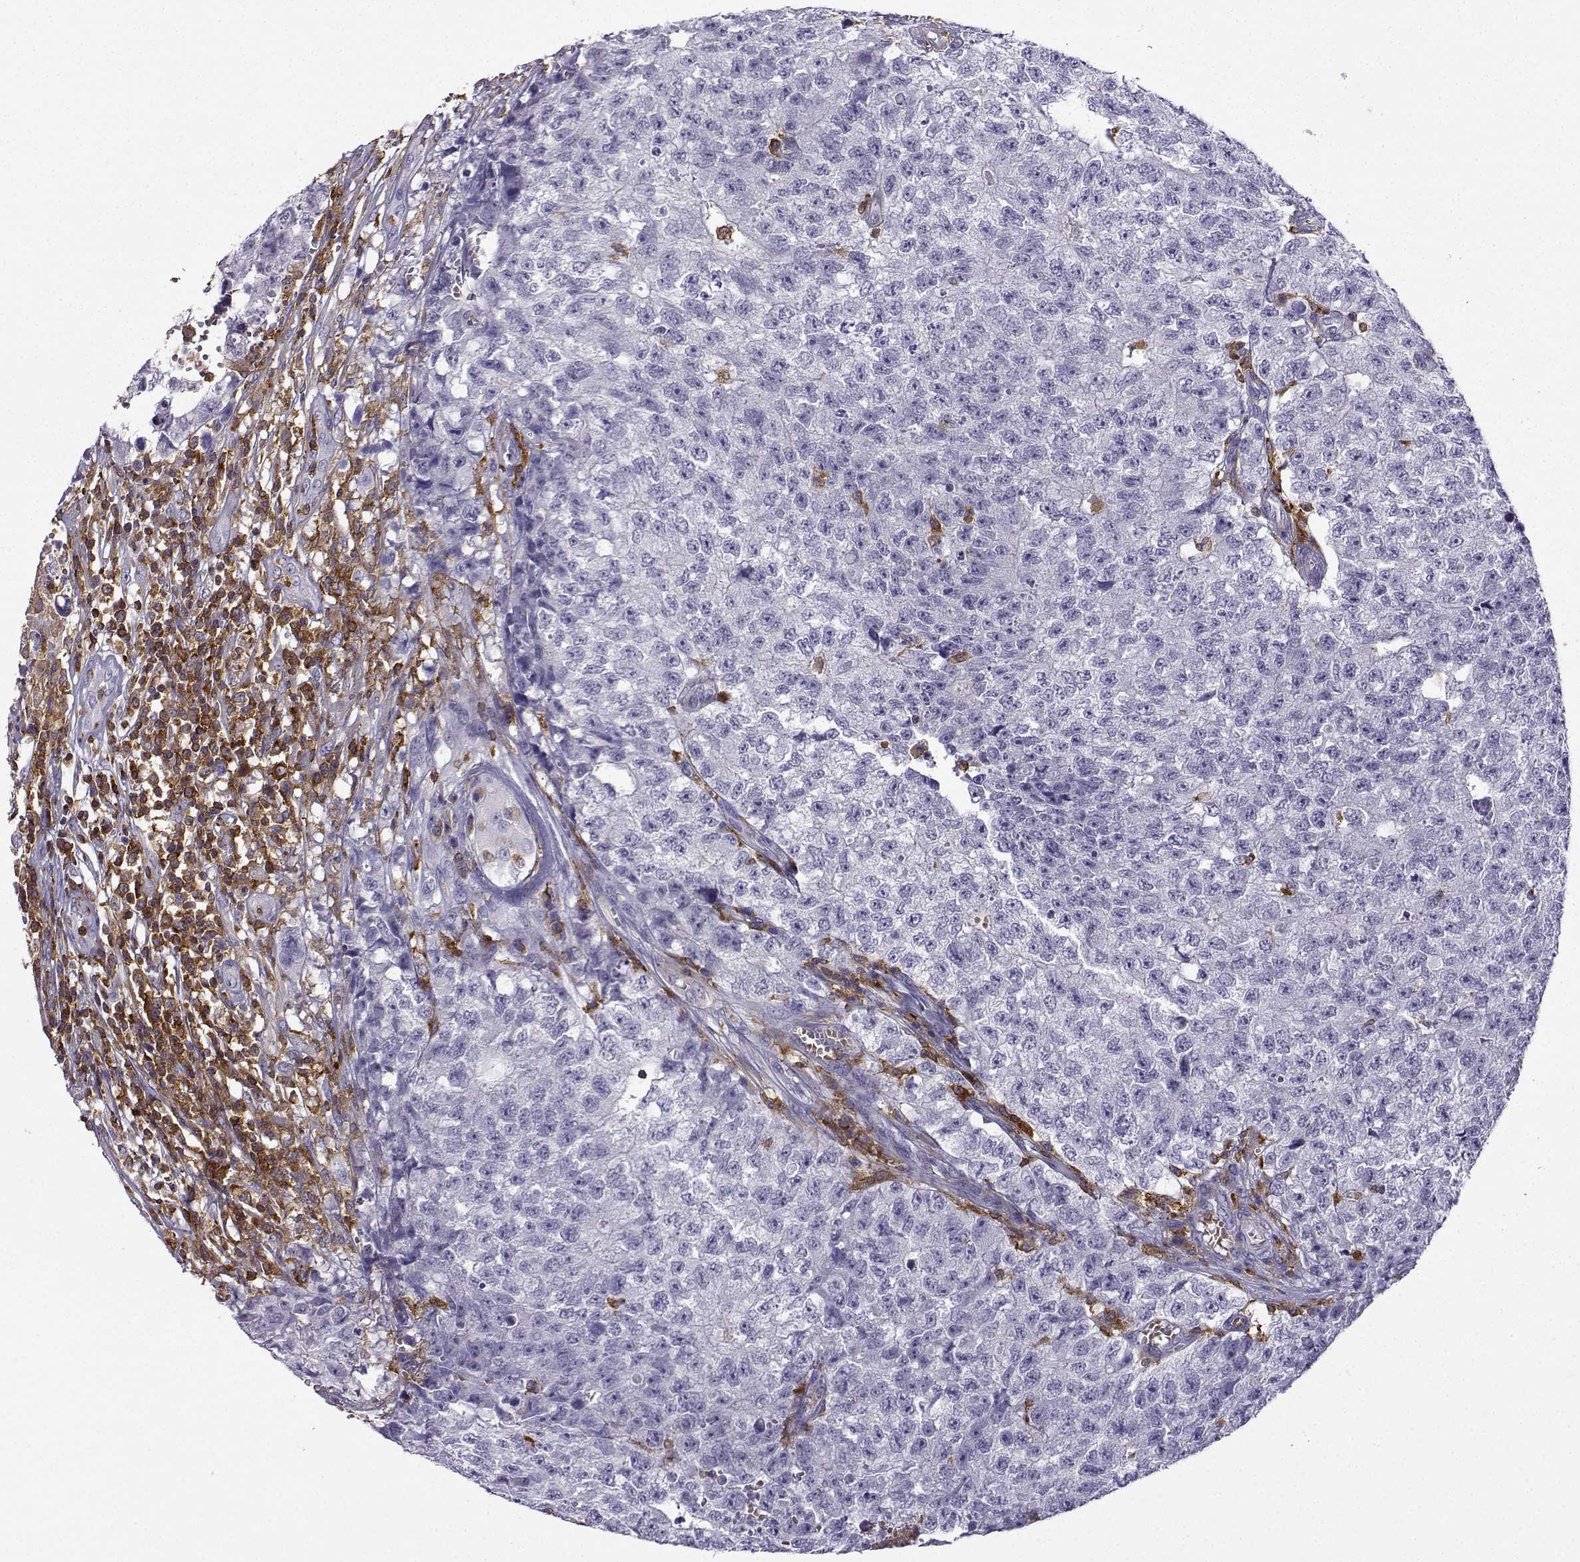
{"staining": {"intensity": "negative", "quantity": "none", "location": "none"}, "tissue": "testis cancer", "cell_type": "Tumor cells", "image_type": "cancer", "snomed": [{"axis": "morphology", "description": "Seminoma, NOS"}, {"axis": "morphology", "description": "Carcinoma, Embryonal, NOS"}, {"axis": "topography", "description": "Testis"}], "caption": "Protein analysis of testis cancer exhibits no significant staining in tumor cells.", "gene": "DOCK10", "patient": {"sex": "male", "age": 22}}